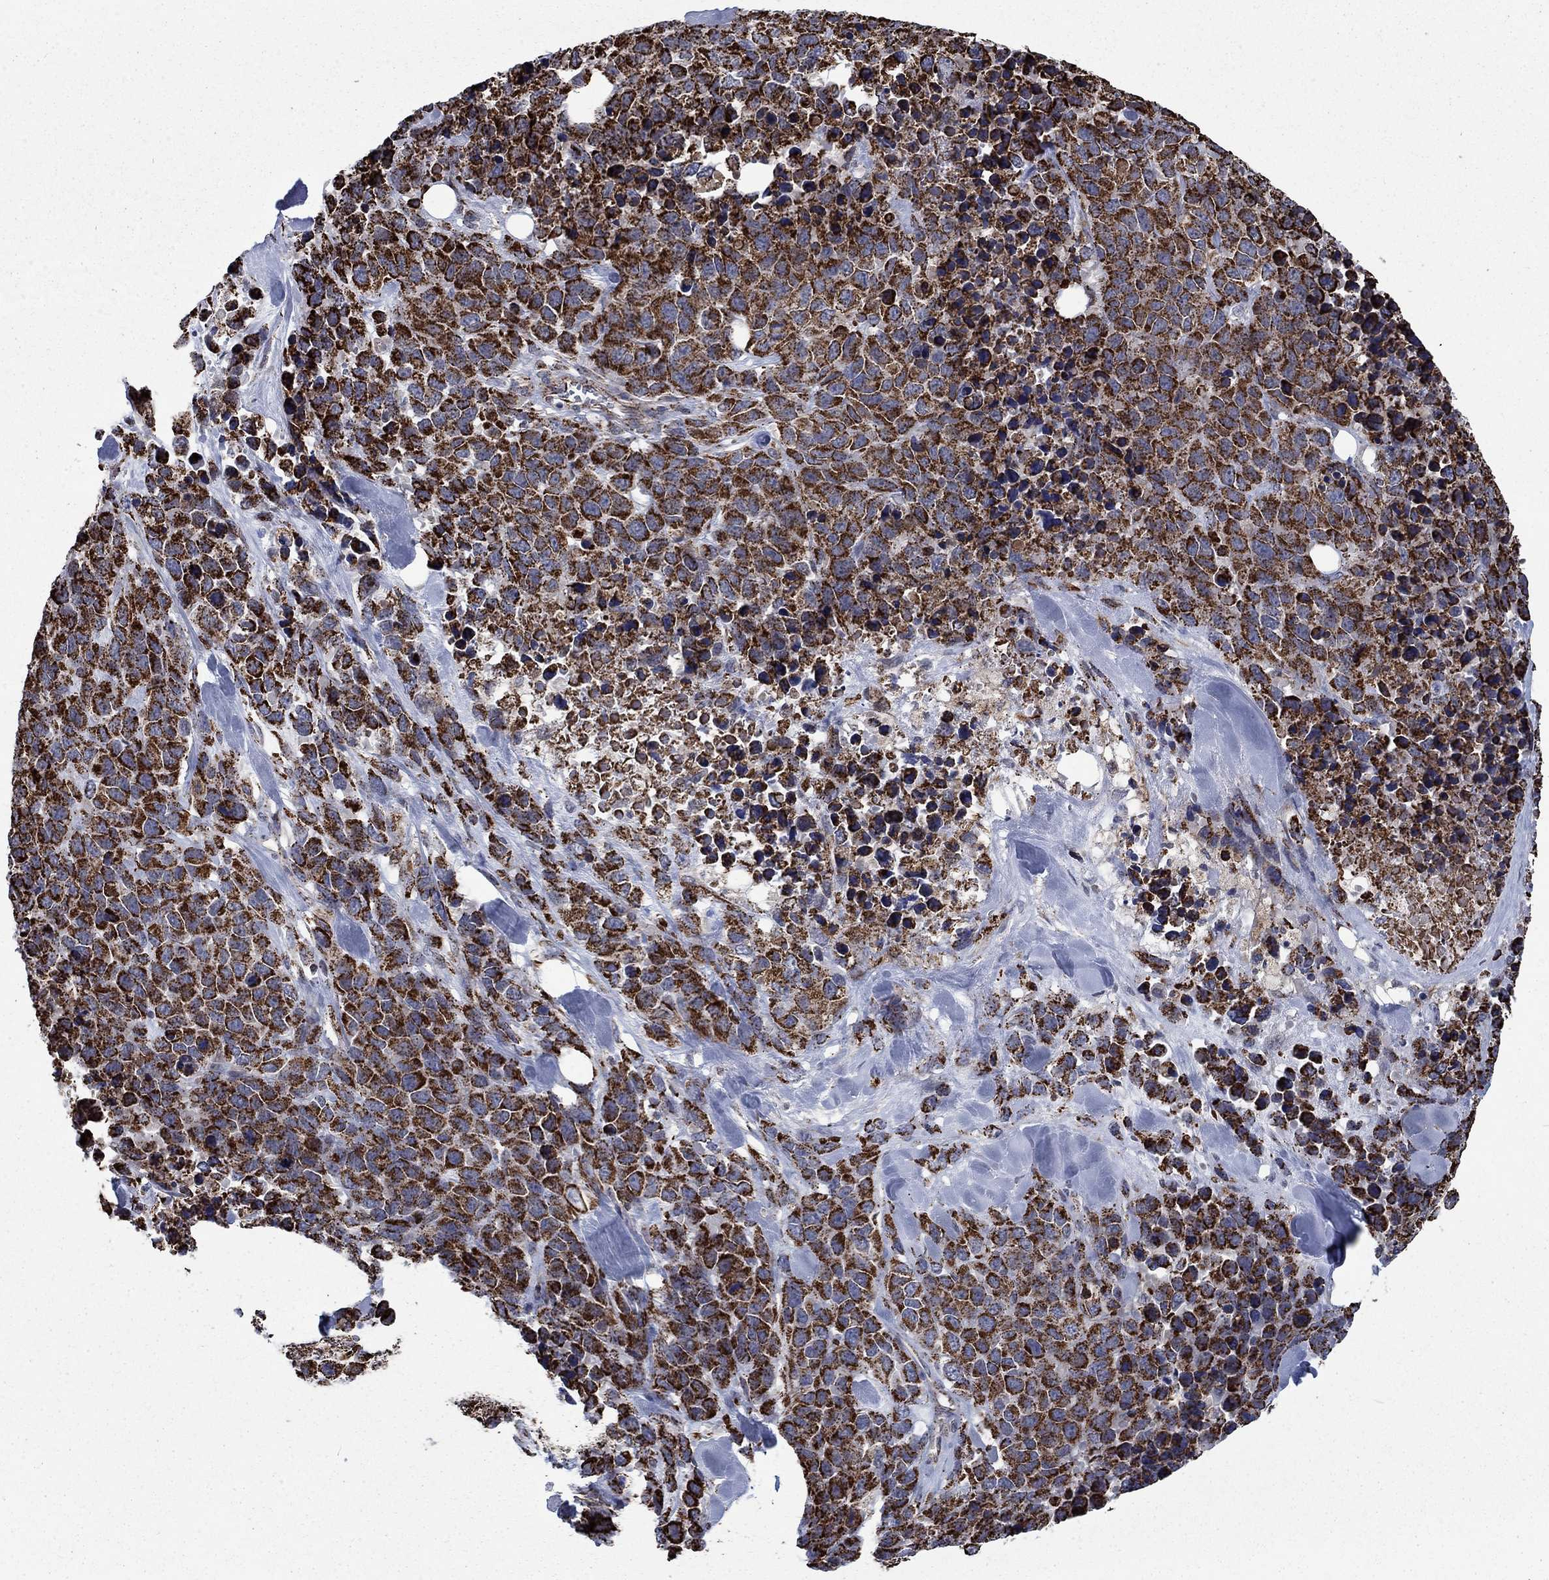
{"staining": {"intensity": "strong", "quantity": ">75%", "location": "cytoplasmic/membranous"}, "tissue": "melanoma", "cell_type": "Tumor cells", "image_type": "cancer", "snomed": [{"axis": "morphology", "description": "Malignant melanoma, Metastatic site"}, {"axis": "topography", "description": "Skin"}], "caption": "A photomicrograph of melanoma stained for a protein reveals strong cytoplasmic/membranous brown staining in tumor cells.", "gene": "MOAP1", "patient": {"sex": "male", "age": 84}}